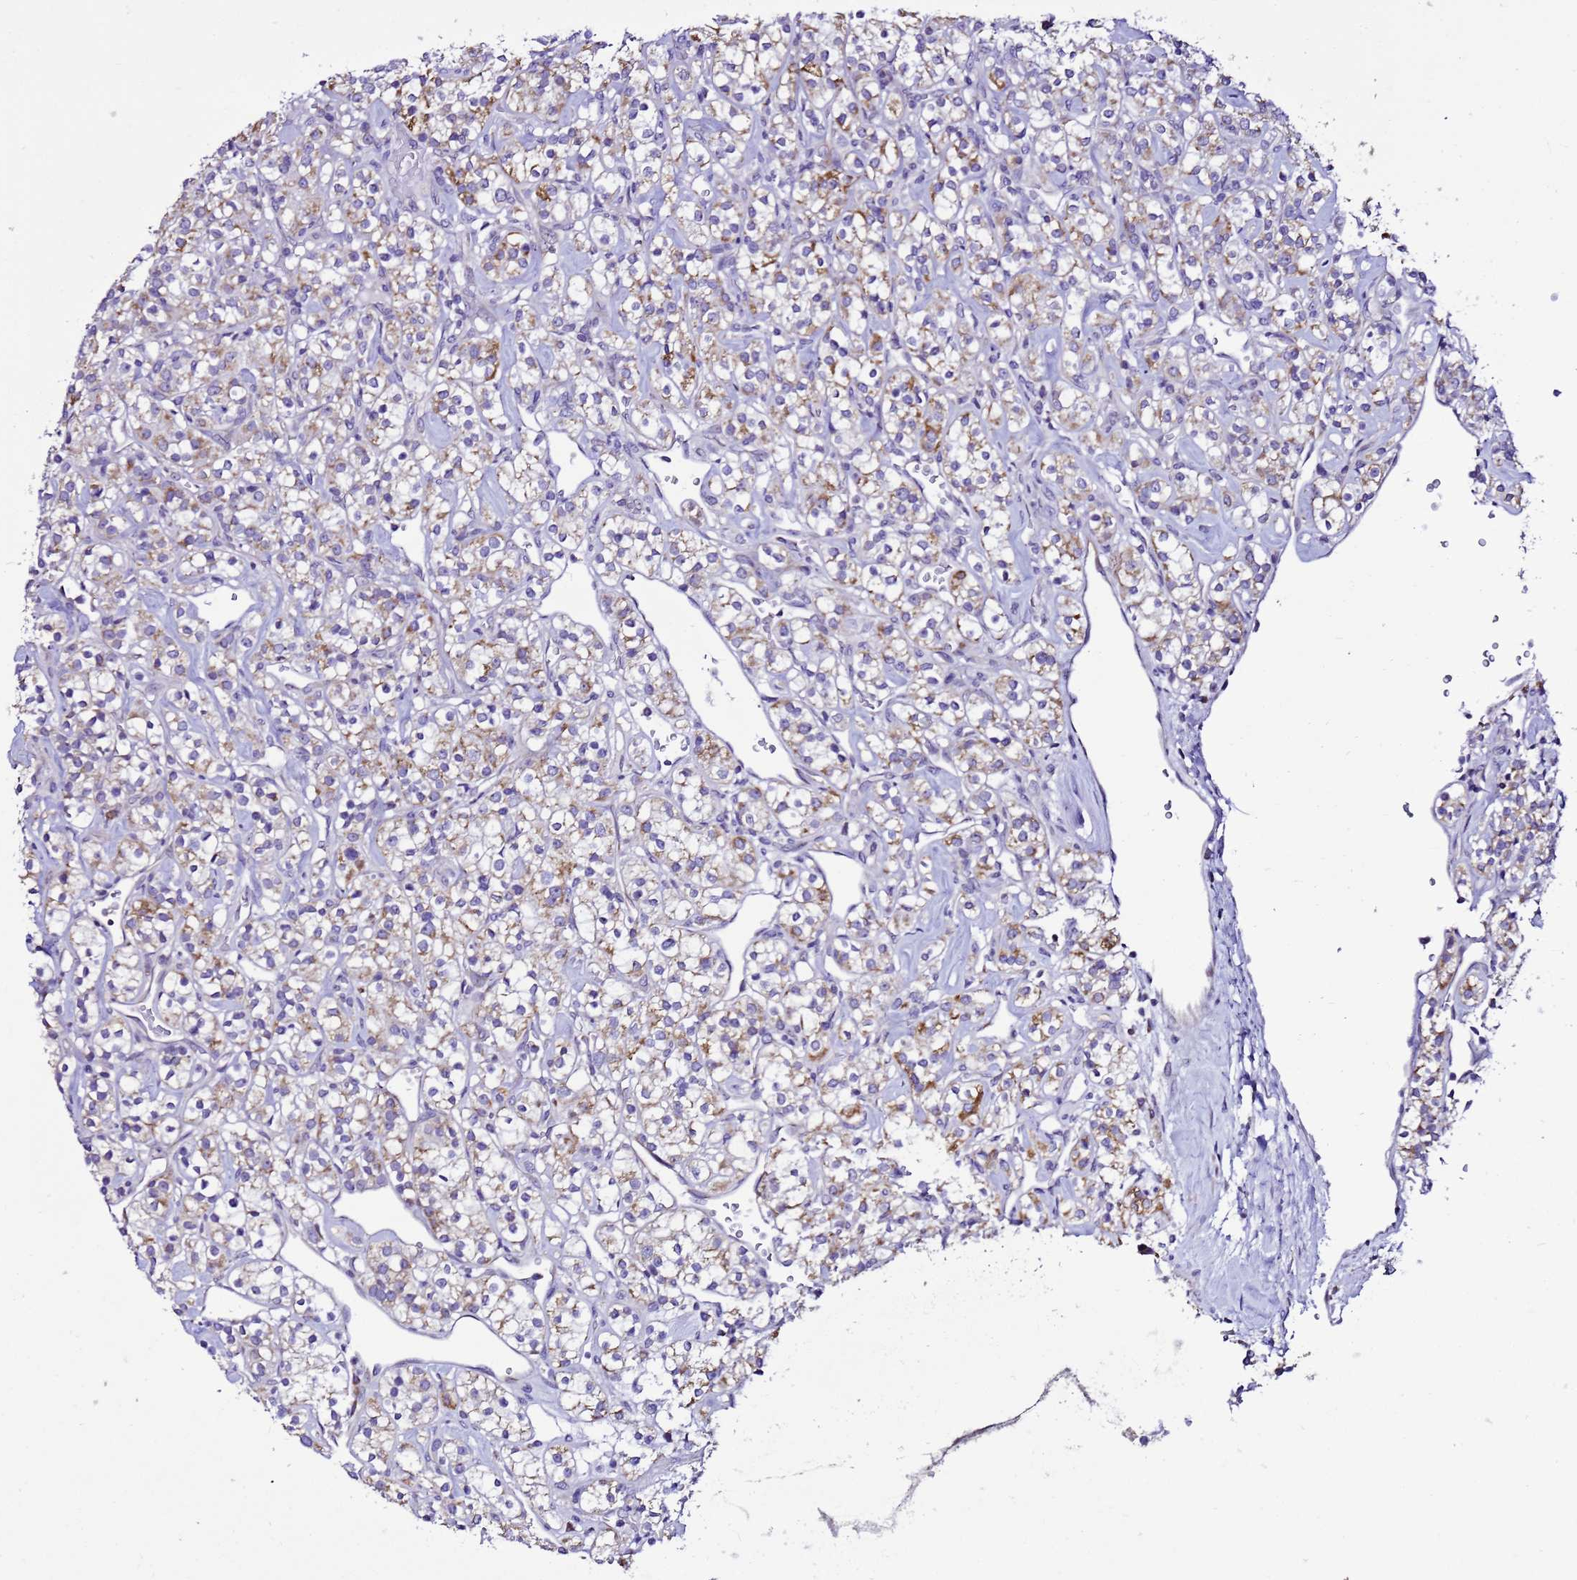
{"staining": {"intensity": "moderate", "quantity": "25%-75%", "location": "cytoplasmic/membranous"}, "tissue": "renal cancer", "cell_type": "Tumor cells", "image_type": "cancer", "snomed": [{"axis": "morphology", "description": "Adenocarcinoma, NOS"}, {"axis": "topography", "description": "Kidney"}], "caption": "Renal cancer tissue reveals moderate cytoplasmic/membranous staining in approximately 25%-75% of tumor cells, visualized by immunohistochemistry.", "gene": "DPH6", "patient": {"sex": "male", "age": 77}}